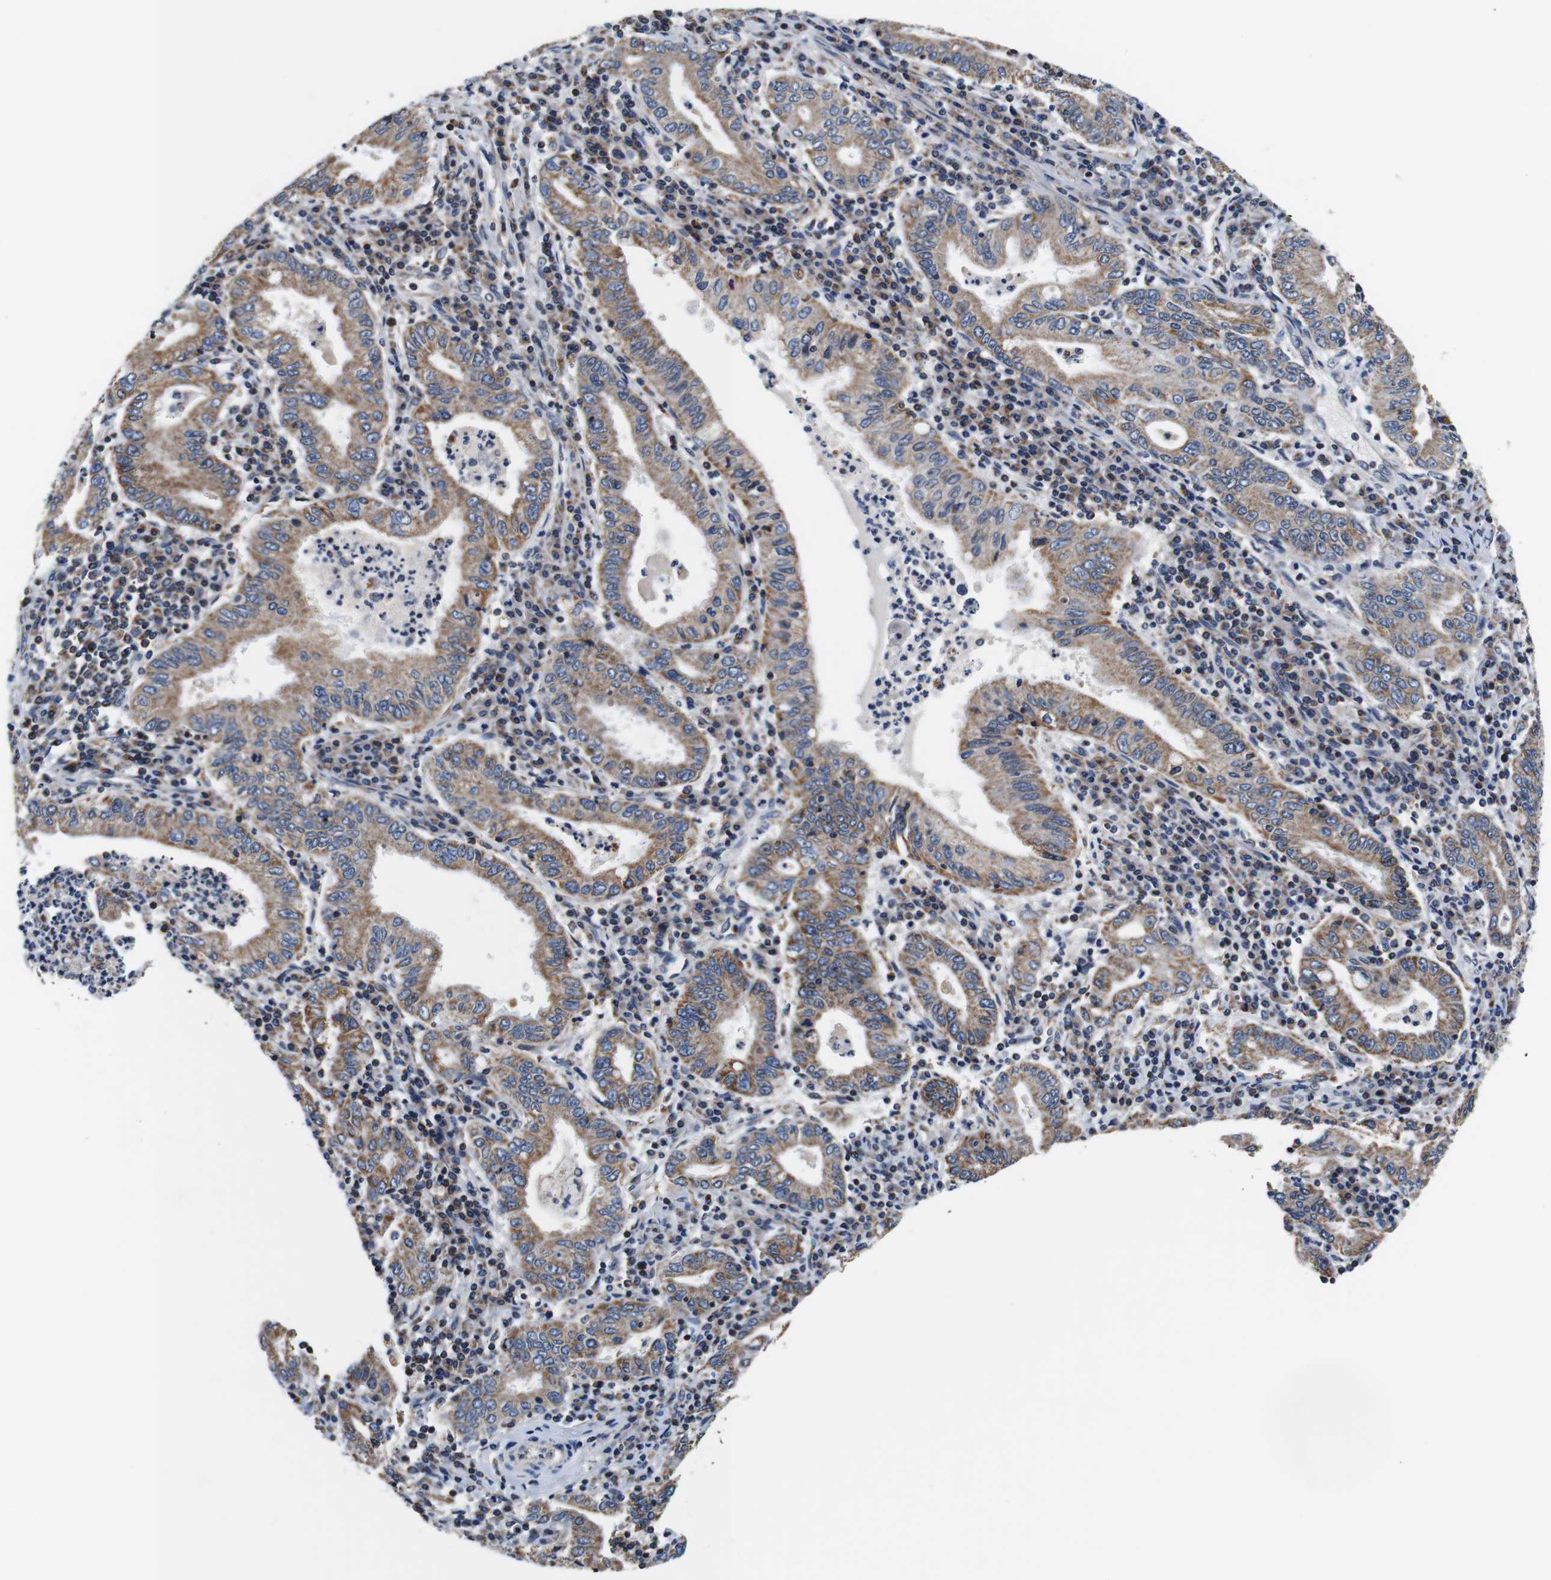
{"staining": {"intensity": "moderate", "quantity": ">75%", "location": "cytoplasmic/membranous"}, "tissue": "stomach cancer", "cell_type": "Tumor cells", "image_type": "cancer", "snomed": [{"axis": "morphology", "description": "Normal tissue, NOS"}, {"axis": "morphology", "description": "Adenocarcinoma, NOS"}, {"axis": "topography", "description": "Esophagus"}, {"axis": "topography", "description": "Stomach, upper"}, {"axis": "topography", "description": "Peripheral nerve tissue"}], "caption": "High-power microscopy captured an immunohistochemistry (IHC) image of stomach cancer, revealing moderate cytoplasmic/membranous positivity in approximately >75% of tumor cells.", "gene": "LRP4", "patient": {"sex": "male", "age": 62}}